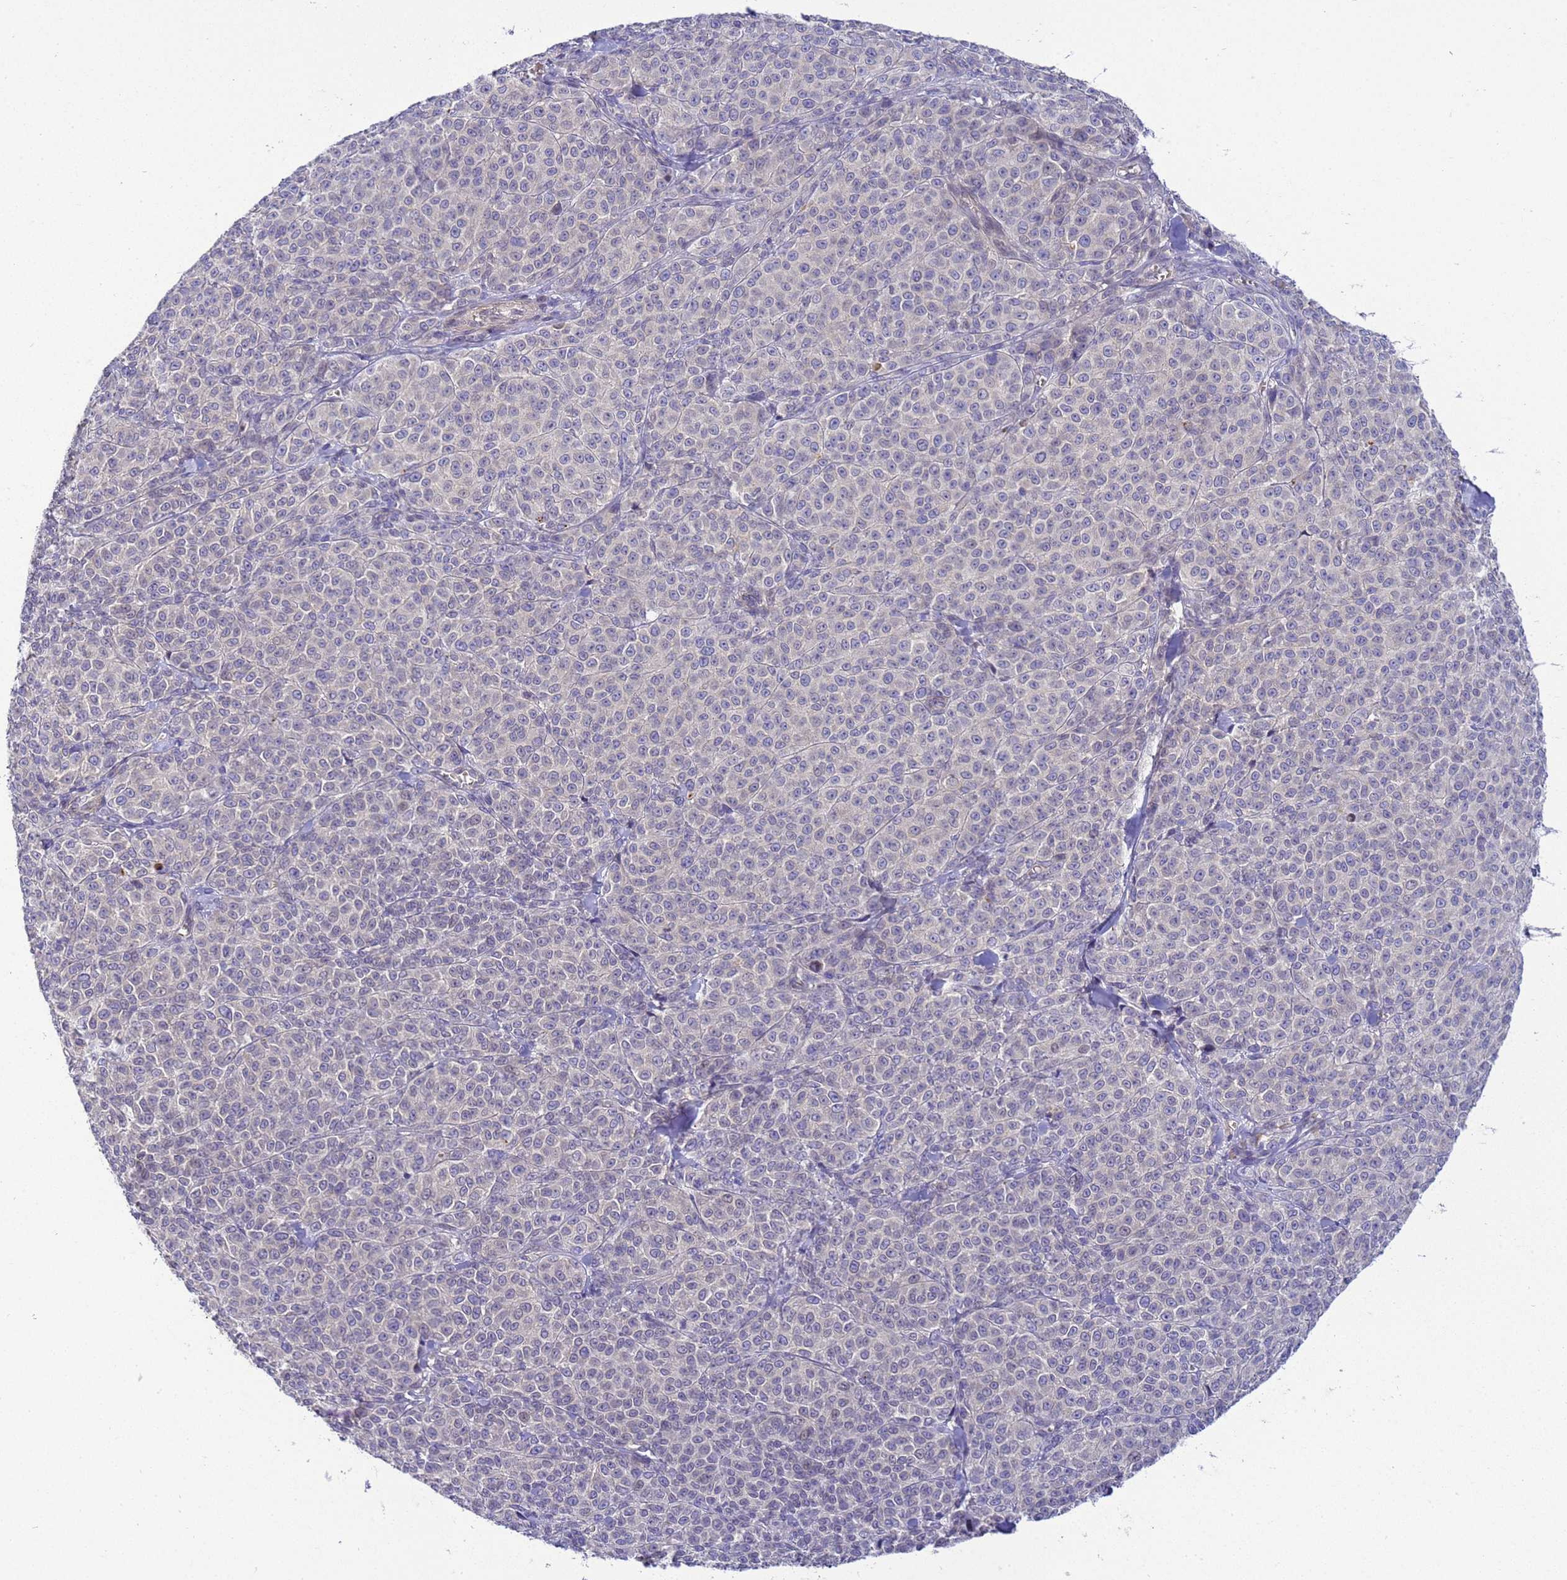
{"staining": {"intensity": "negative", "quantity": "none", "location": "none"}, "tissue": "melanoma", "cell_type": "Tumor cells", "image_type": "cancer", "snomed": [{"axis": "morphology", "description": "Normal tissue, NOS"}, {"axis": "morphology", "description": "Malignant melanoma, NOS"}, {"axis": "topography", "description": "Skin"}], "caption": "The histopathology image shows no staining of tumor cells in melanoma. (Brightfield microscopy of DAB (3,3'-diaminobenzidine) immunohistochemistry at high magnification).", "gene": "TBCD", "patient": {"sex": "female", "age": 34}}